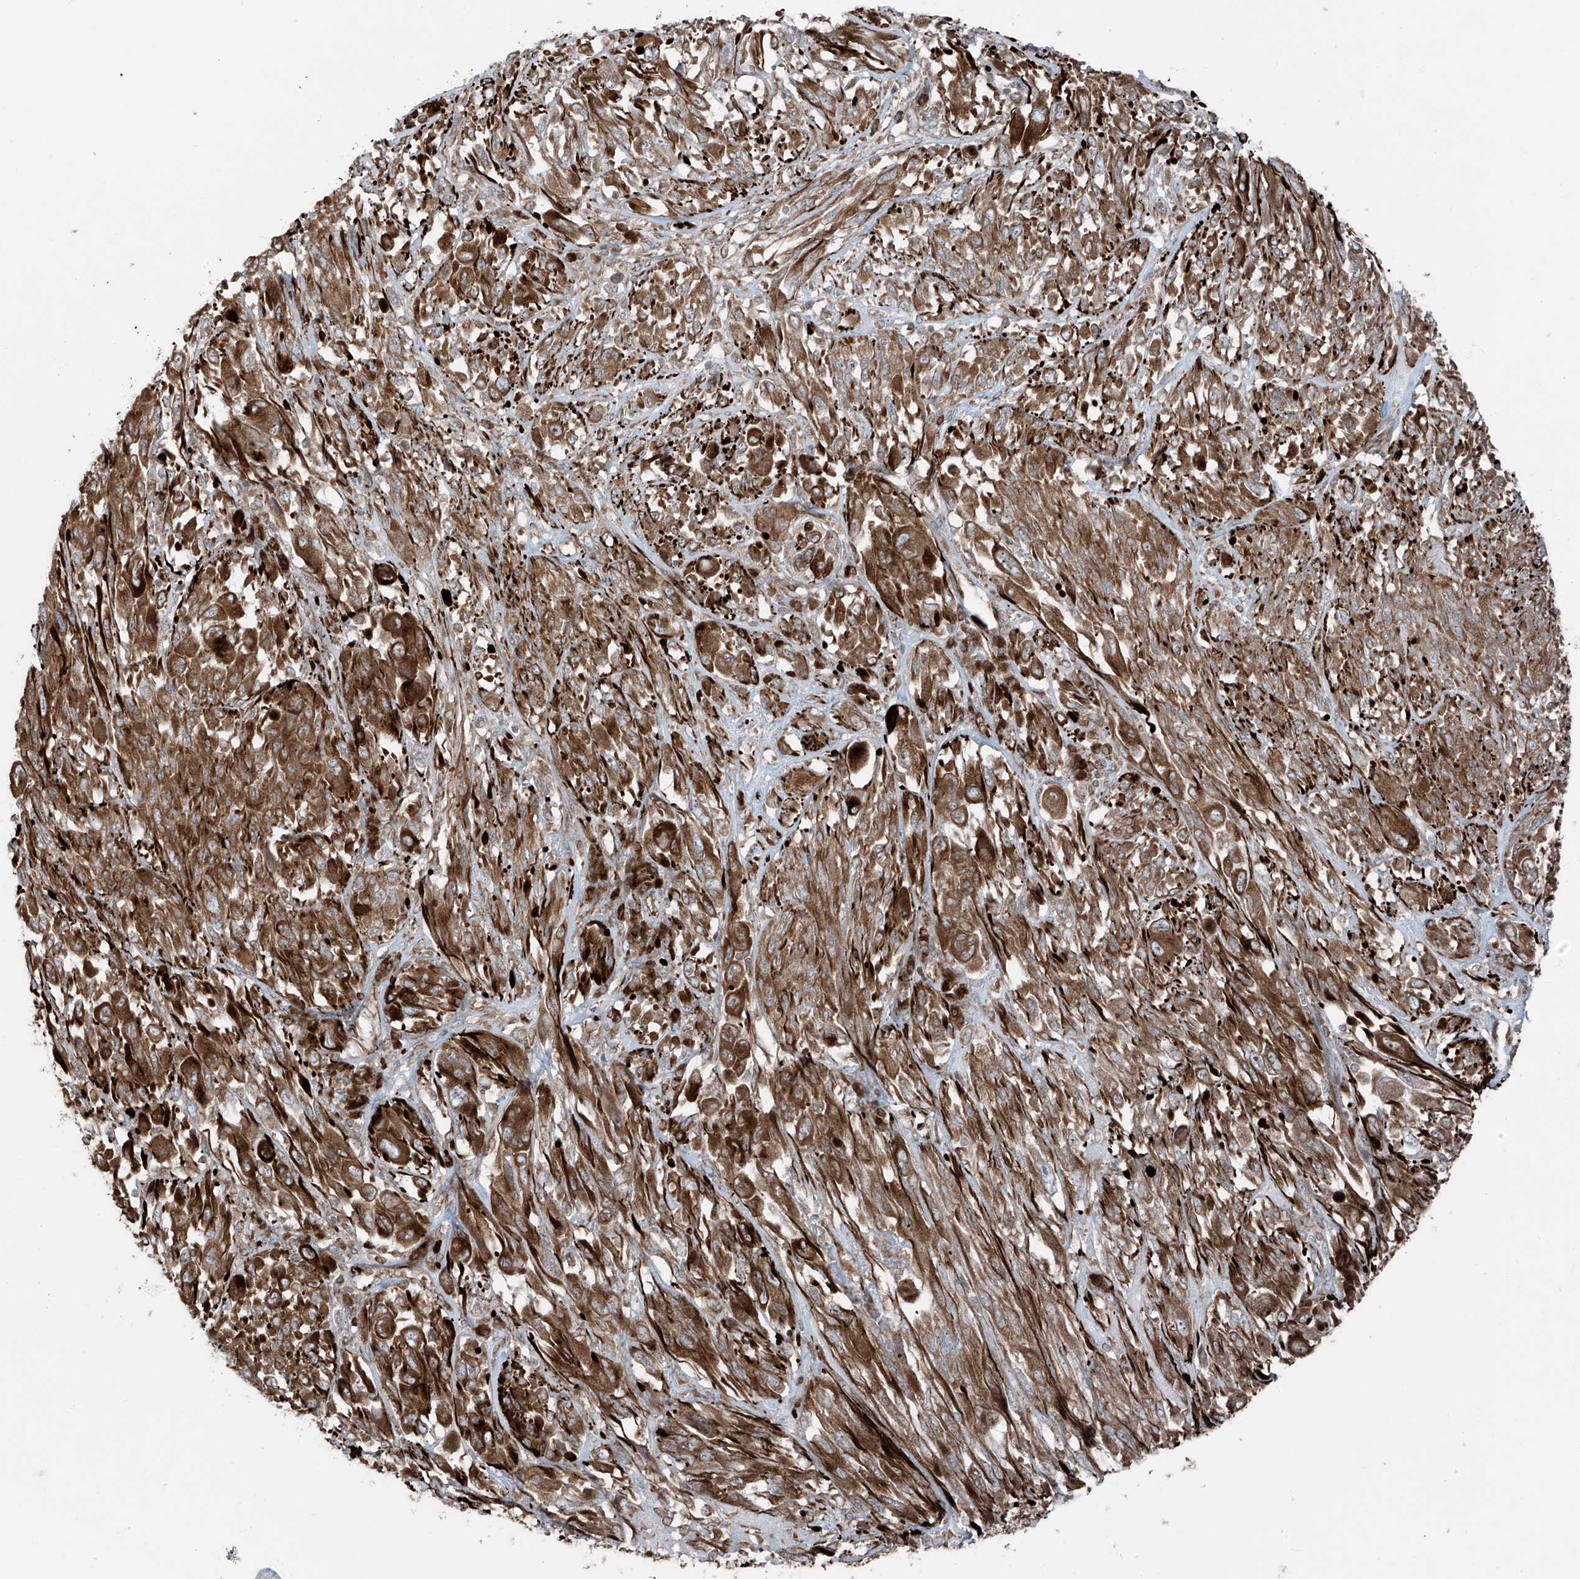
{"staining": {"intensity": "strong", "quantity": ">75%", "location": "cytoplasmic/membranous"}, "tissue": "melanoma", "cell_type": "Tumor cells", "image_type": "cancer", "snomed": [{"axis": "morphology", "description": "Malignant melanoma, NOS"}, {"axis": "topography", "description": "Skin"}], "caption": "Strong cytoplasmic/membranous positivity is identified in approximately >75% of tumor cells in melanoma.", "gene": "ERLEC1", "patient": {"sex": "female", "age": 91}}